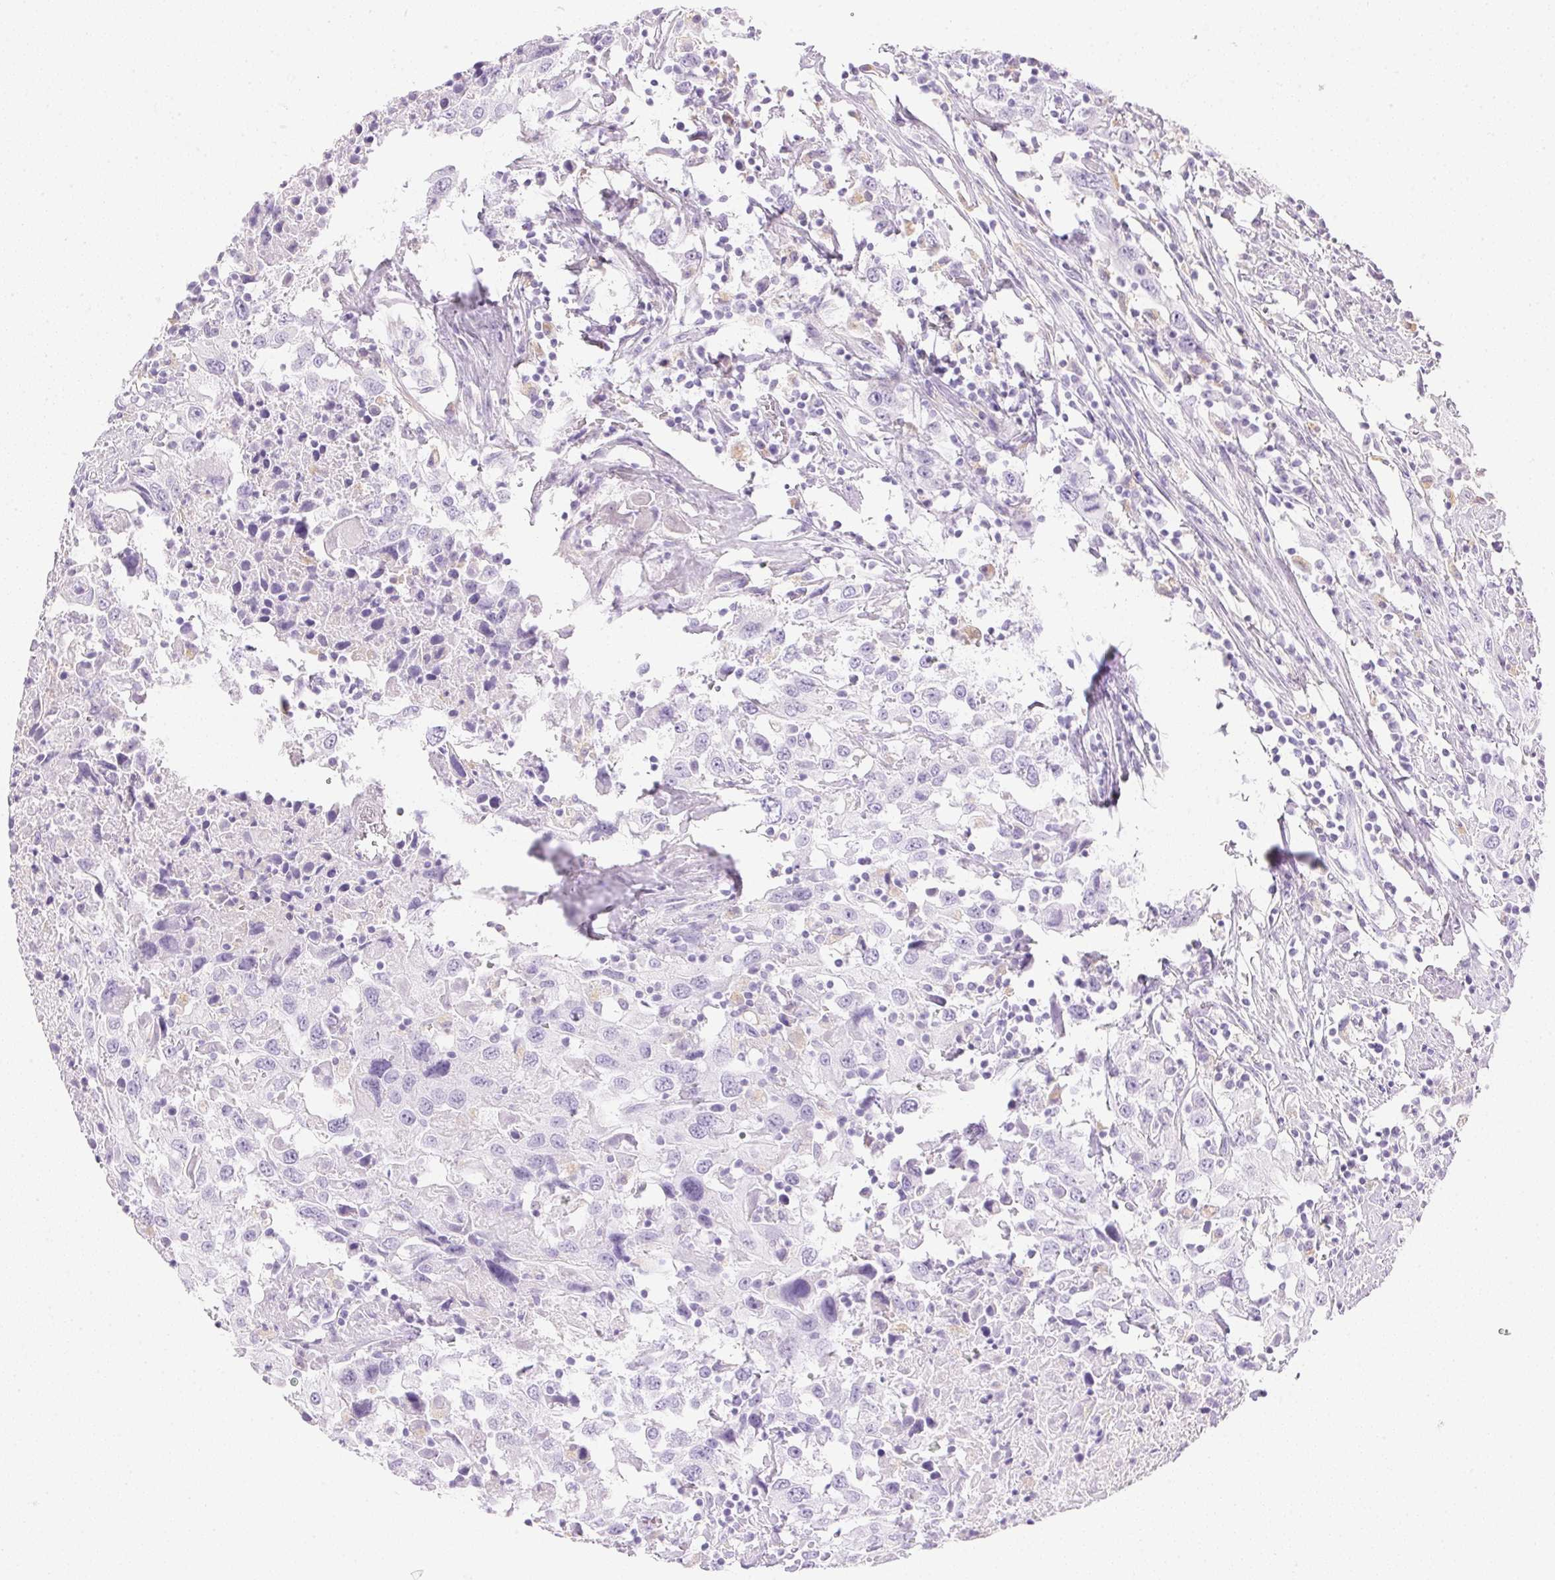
{"staining": {"intensity": "negative", "quantity": "none", "location": "none"}, "tissue": "urothelial cancer", "cell_type": "Tumor cells", "image_type": "cancer", "snomed": [{"axis": "morphology", "description": "Urothelial carcinoma, High grade"}, {"axis": "topography", "description": "Urinary bladder"}], "caption": "High power microscopy histopathology image of an immunohistochemistry image of urothelial carcinoma (high-grade), revealing no significant staining in tumor cells. (DAB (3,3'-diaminobenzidine) IHC with hematoxylin counter stain).", "gene": "ATP6V1G3", "patient": {"sex": "male", "age": 61}}